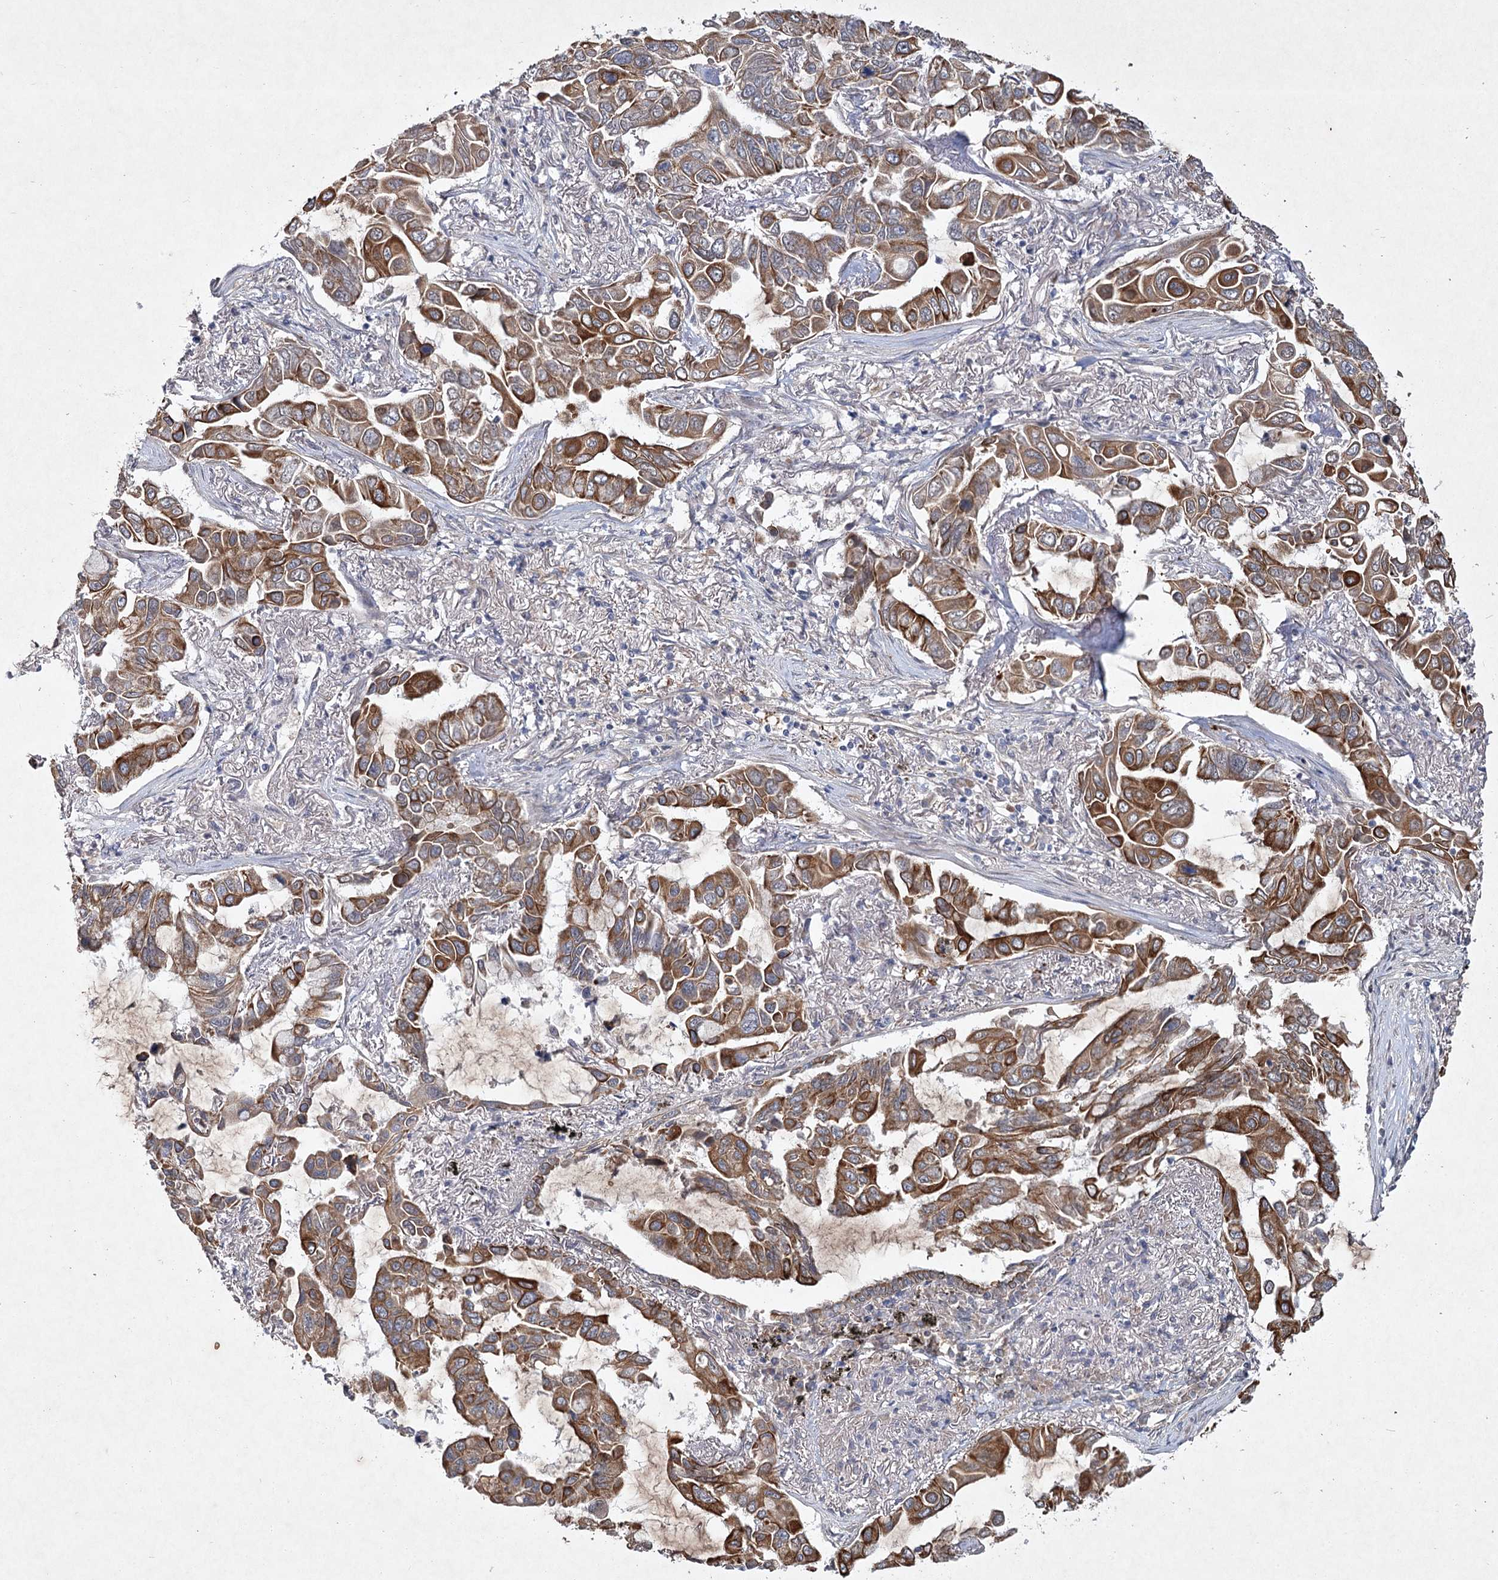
{"staining": {"intensity": "moderate", "quantity": ">75%", "location": "cytoplasmic/membranous"}, "tissue": "lung cancer", "cell_type": "Tumor cells", "image_type": "cancer", "snomed": [{"axis": "morphology", "description": "Adenocarcinoma, NOS"}, {"axis": "topography", "description": "Lung"}], "caption": "Adenocarcinoma (lung) stained with IHC displays moderate cytoplasmic/membranous expression in approximately >75% of tumor cells.", "gene": "MFN1", "patient": {"sex": "male", "age": 64}}